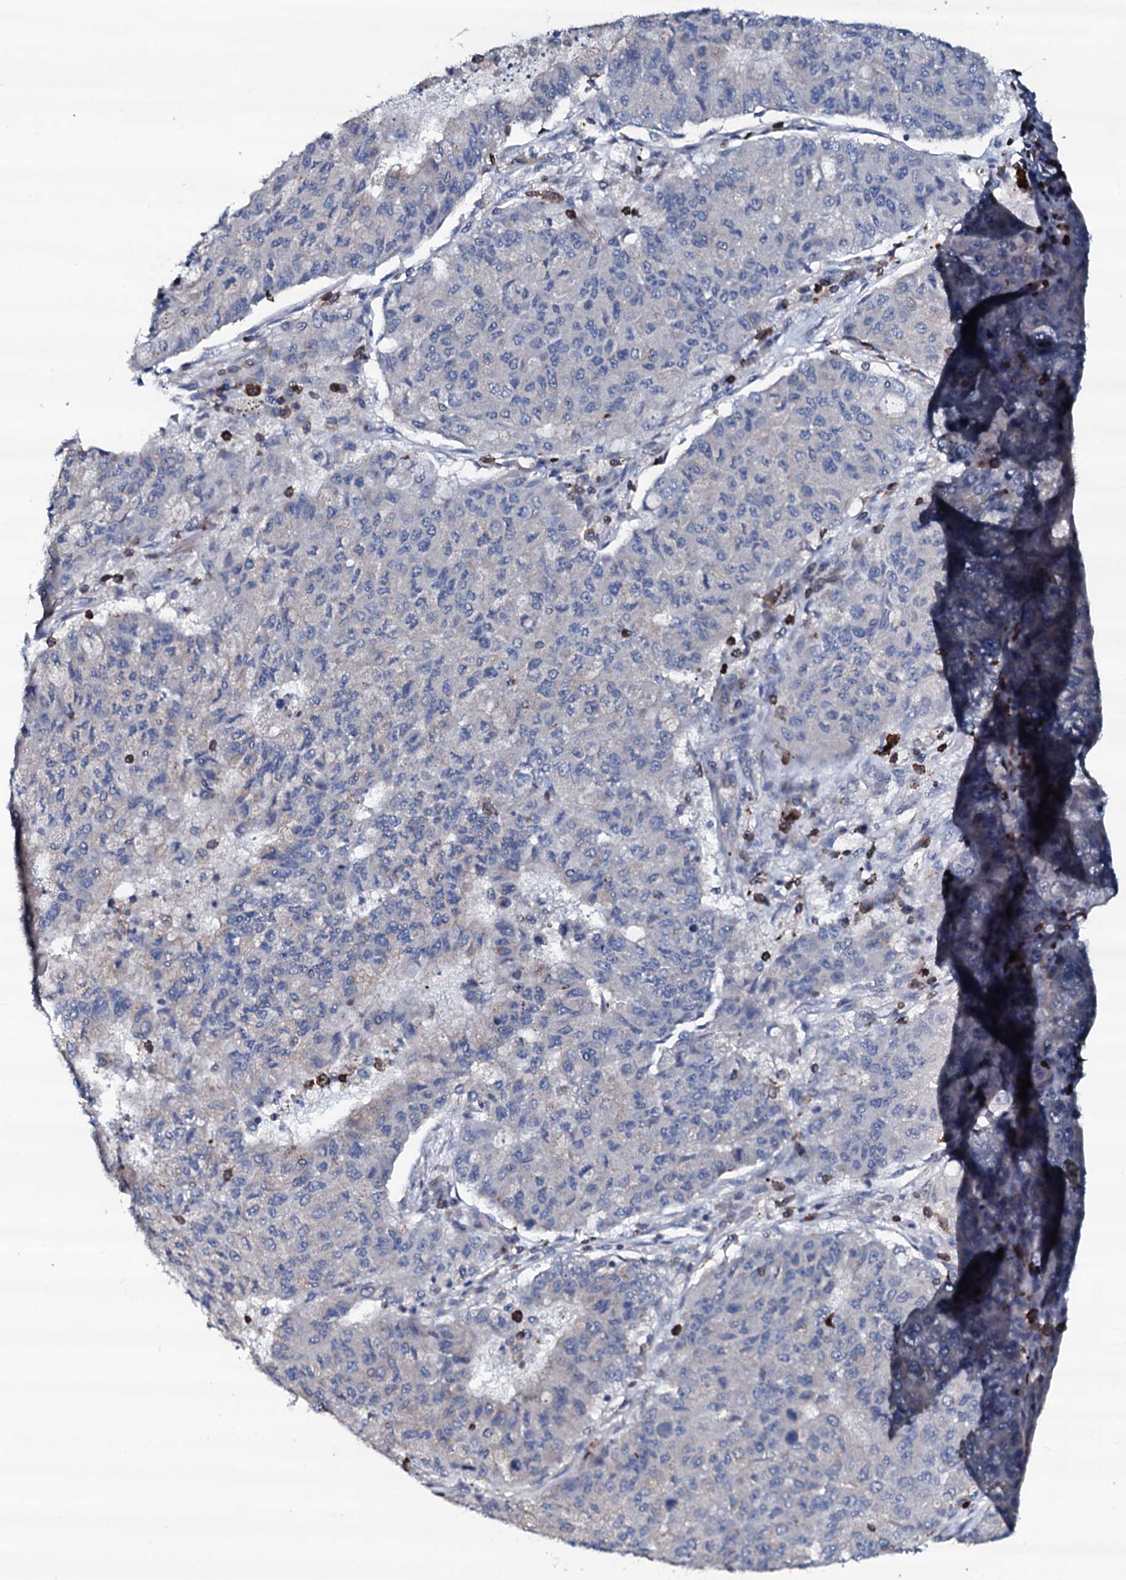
{"staining": {"intensity": "negative", "quantity": "none", "location": "none"}, "tissue": "lung cancer", "cell_type": "Tumor cells", "image_type": "cancer", "snomed": [{"axis": "morphology", "description": "Squamous cell carcinoma, NOS"}, {"axis": "topography", "description": "Lung"}], "caption": "DAB (3,3'-diaminobenzidine) immunohistochemical staining of human squamous cell carcinoma (lung) reveals no significant positivity in tumor cells.", "gene": "OGFOD2", "patient": {"sex": "male", "age": 74}}